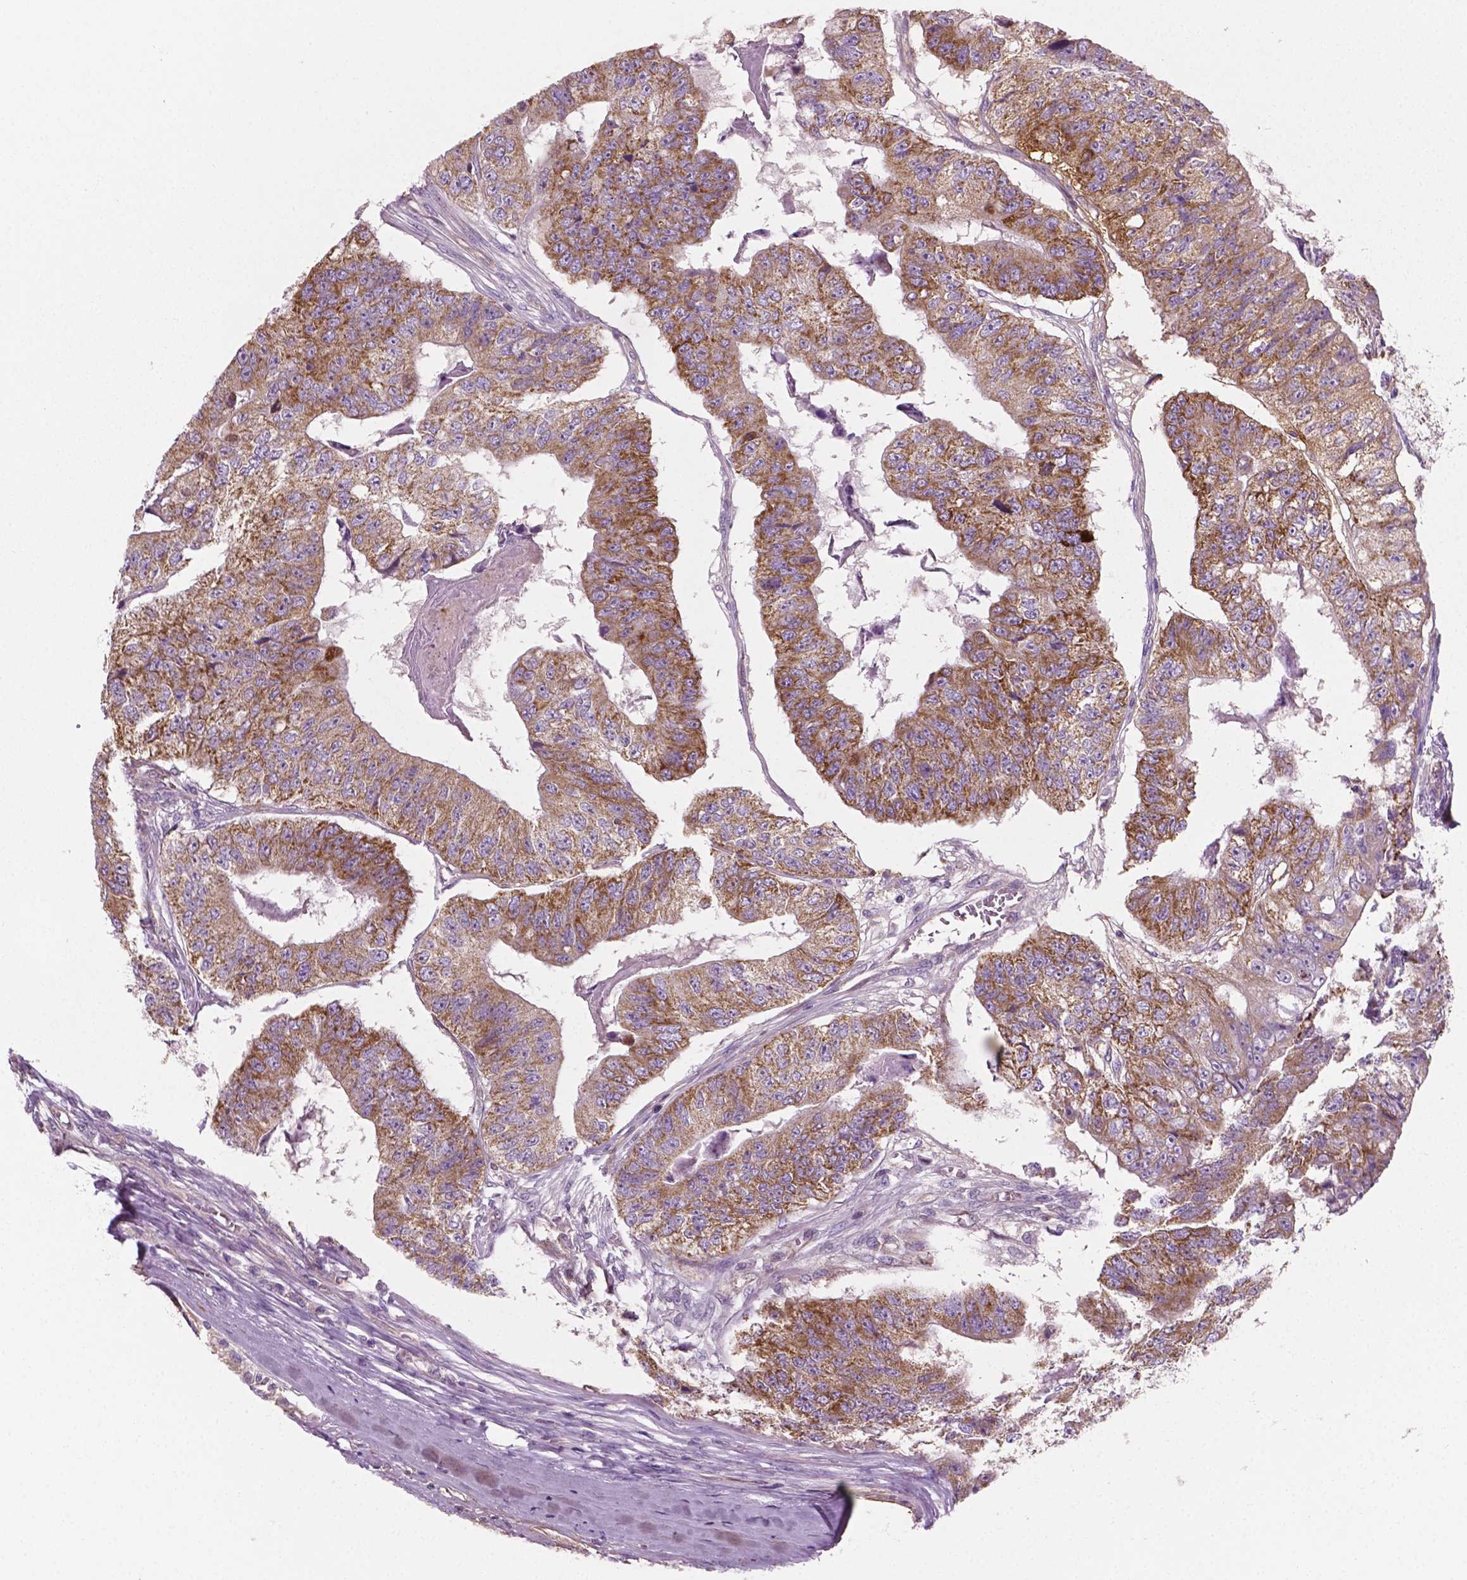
{"staining": {"intensity": "moderate", "quantity": "25%-75%", "location": "cytoplasmic/membranous"}, "tissue": "colorectal cancer", "cell_type": "Tumor cells", "image_type": "cancer", "snomed": [{"axis": "morphology", "description": "Adenocarcinoma, NOS"}, {"axis": "topography", "description": "Colon"}], "caption": "Colorectal cancer (adenocarcinoma) stained for a protein displays moderate cytoplasmic/membranous positivity in tumor cells.", "gene": "PTX3", "patient": {"sex": "female", "age": 67}}